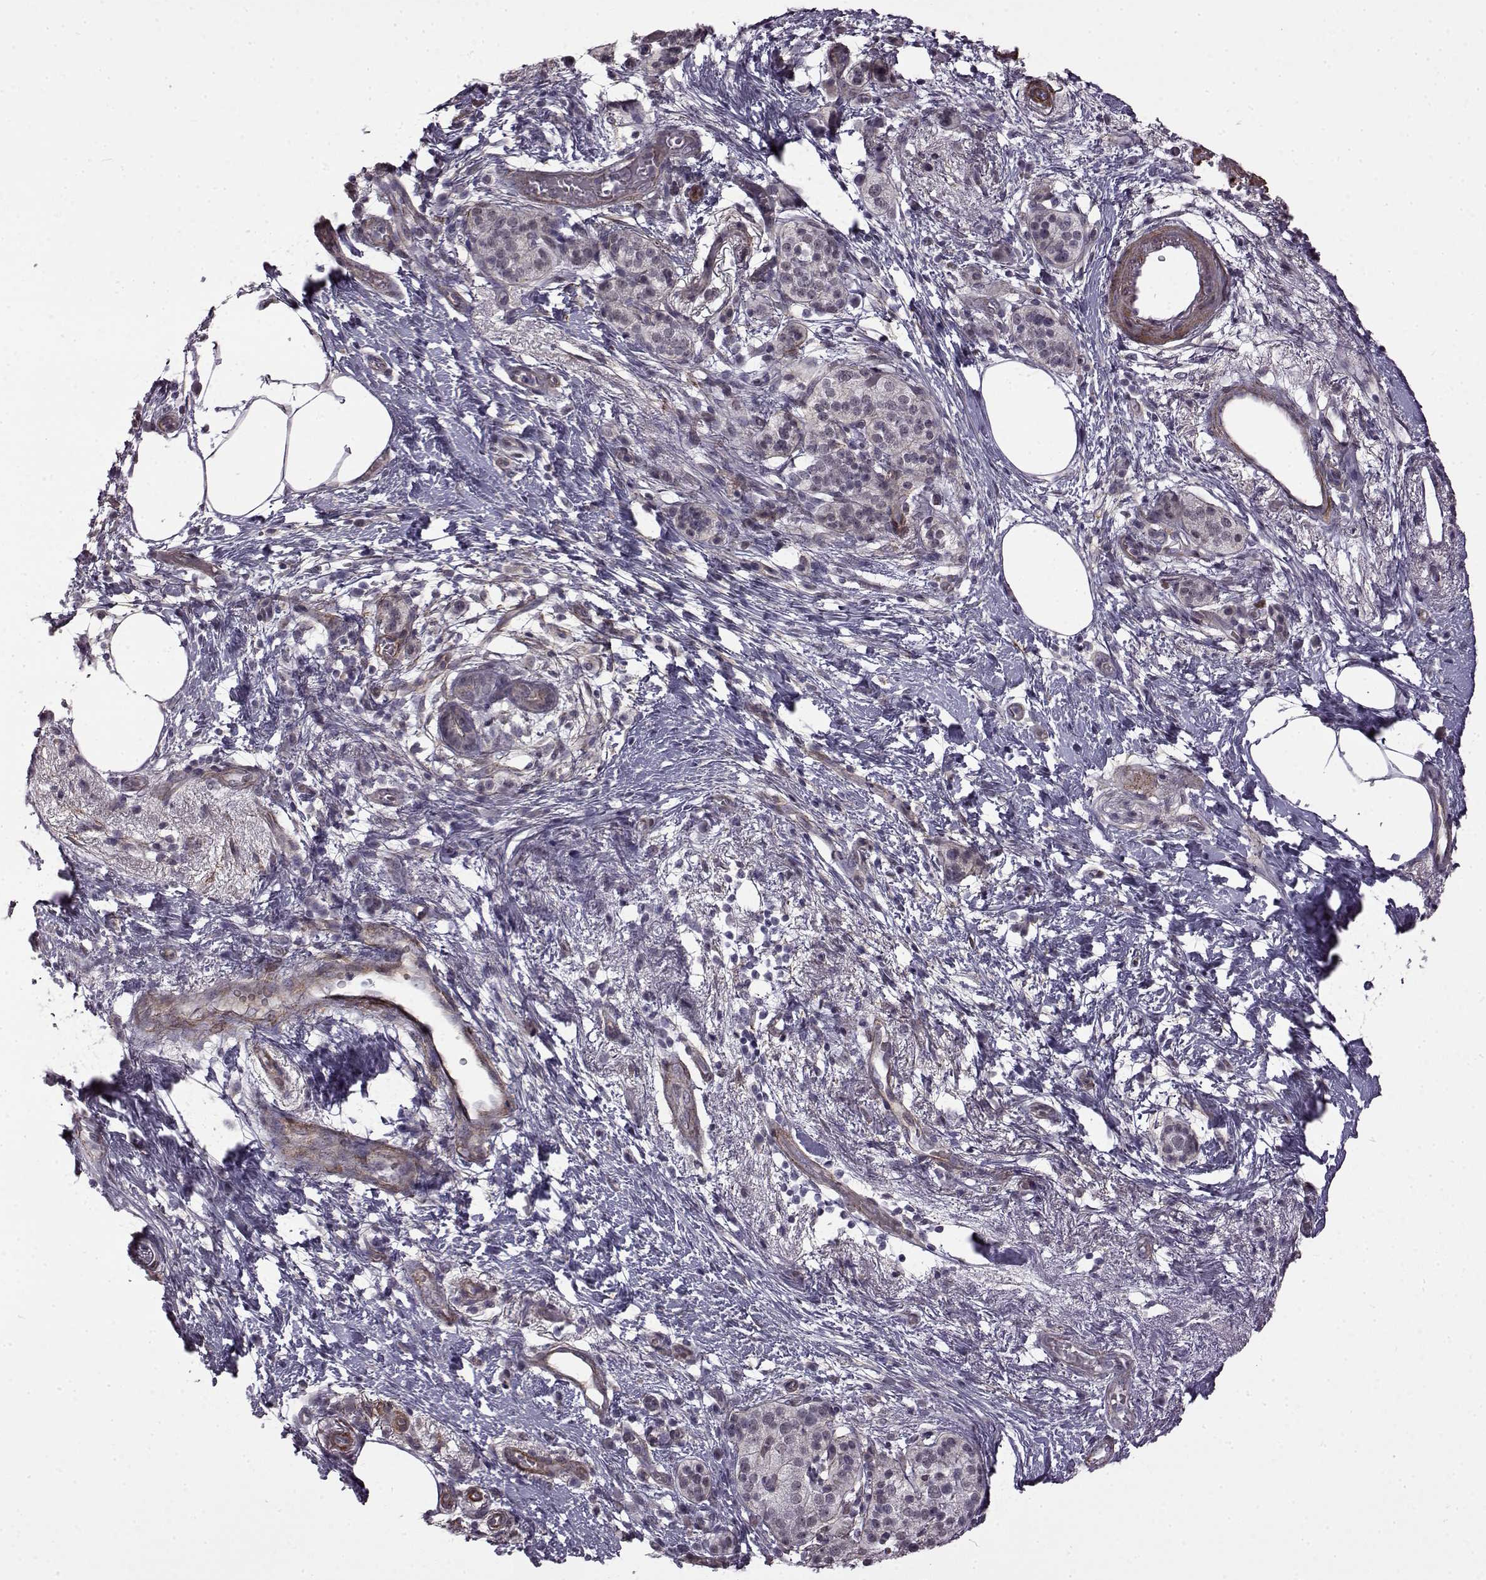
{"staining": {"intensity": "negative", "quantity": "none", "location": "none"}, "tissue": "pancreatic cancer", "cell_type": "Tumor cells", "image_type": "cancer", "snomed": [{"axis": "morphology", "description": "Adenocarcinoma, NOS"}, {"axis": "topography", "description": "Pancreas"}], "caption": "Immunohistochemistry of adenocarcinoma (pancreatic) demonstrates no positivity in tumor cells.", "gene": "SYNPO2", "patient": {"sex": "female", "age": 72}}